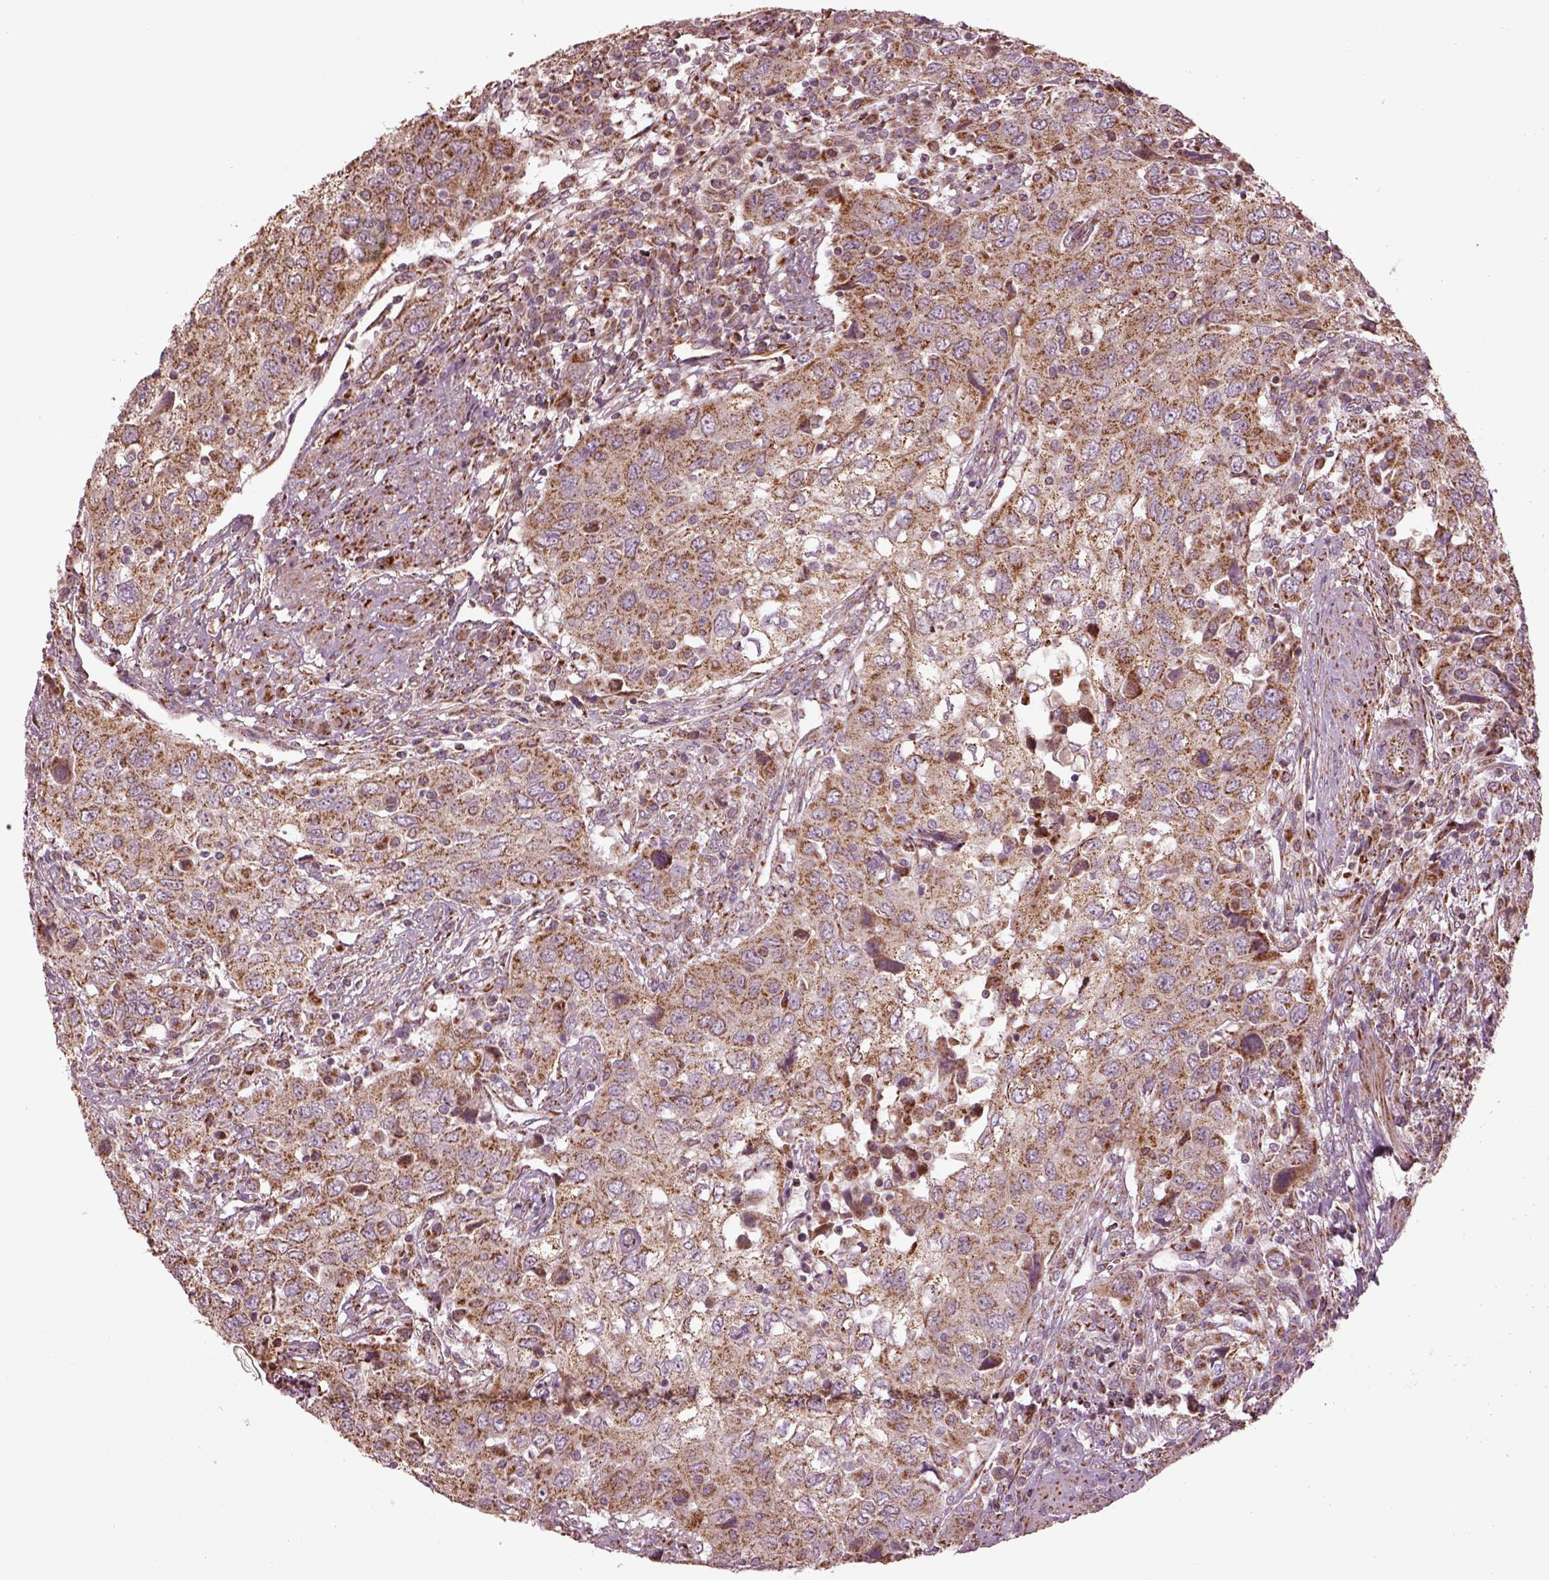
{"staining": {"intensity": "weak", "quantity": ">75%", "location": "cytoplasmic/membranous"}, "tissue": "urothelial cancer", "cell_type": "Tumor cells", "image_type": "cancer", "snomed": [{"axis": "morphology", "description": "Urothelial carcinoma, High grade"}, {"axis": "topography", "description": "Urinary bladder"}], "caption": "High-magnification brightfield microscopy of urothelial cancer stained with DAB (brown) and counterstained with hematoxylin (blue). tumor cells exhibit weak cytoplasmic/membranous positivity is appreciated in approximately>75% of cells.", "gene": "TMEM254", "patient": {"sex": "male", "age": 76}}